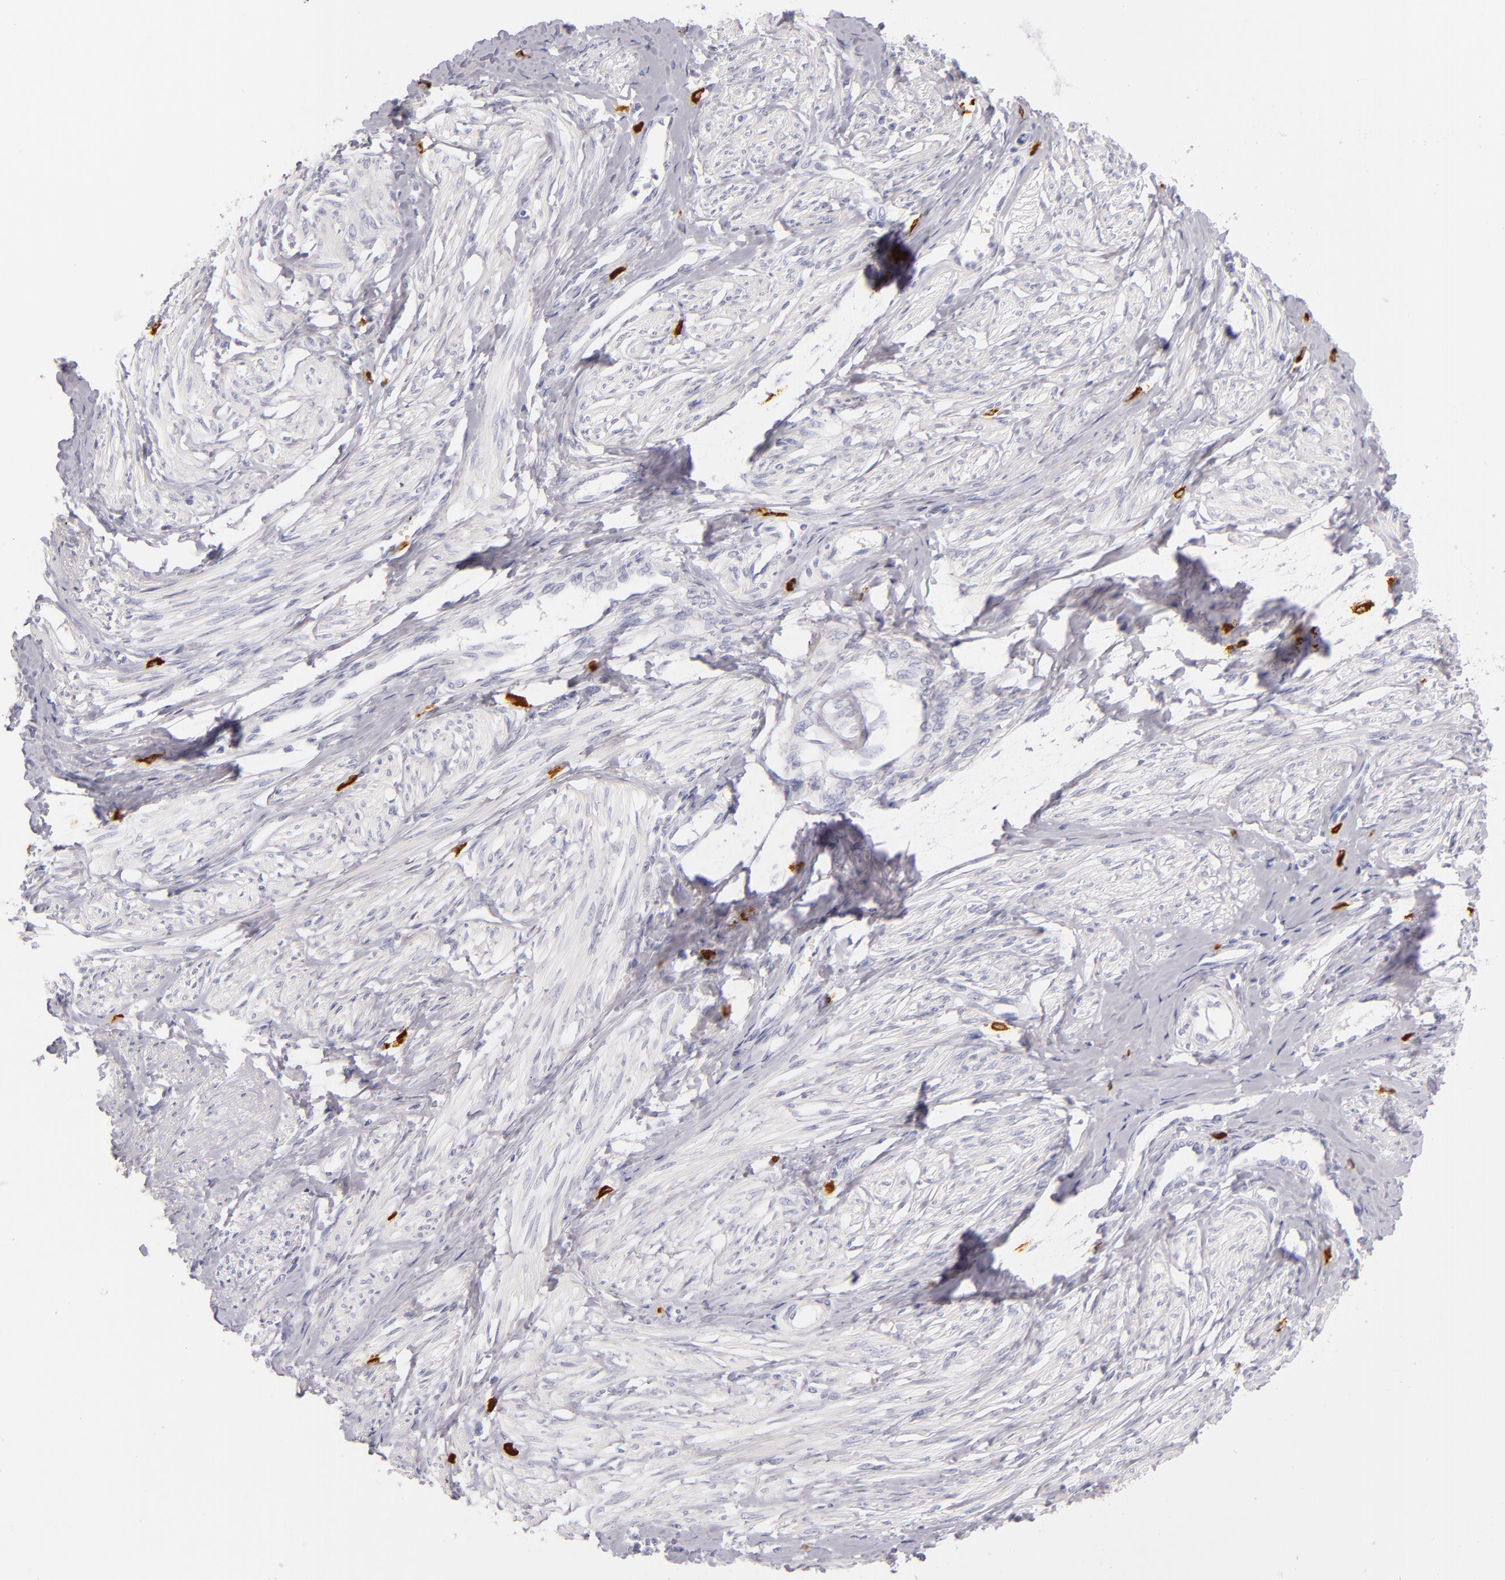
{"staining": {"intensity": "negative", "quantity": "none", "location": "none"}, "tissue": "smooth muscle", "cell_type": "Smooth muscle cells", "image_type": "normal", "snomed": [{"axis": "morphology", "description": "Normal tissue, NOS"}, {"axis": "topography", "description": "Smooth muscle"}, {"axis": "topography", "description": "Uterus"}], "caption": "Immunohistochemistry (IHC) of benign smooth muscle reveals no expression in smooth muscle cells. Nuclei are stained in blue.", "gene": "TPSD1", "patient": {"sex": "female", "age": 39}}